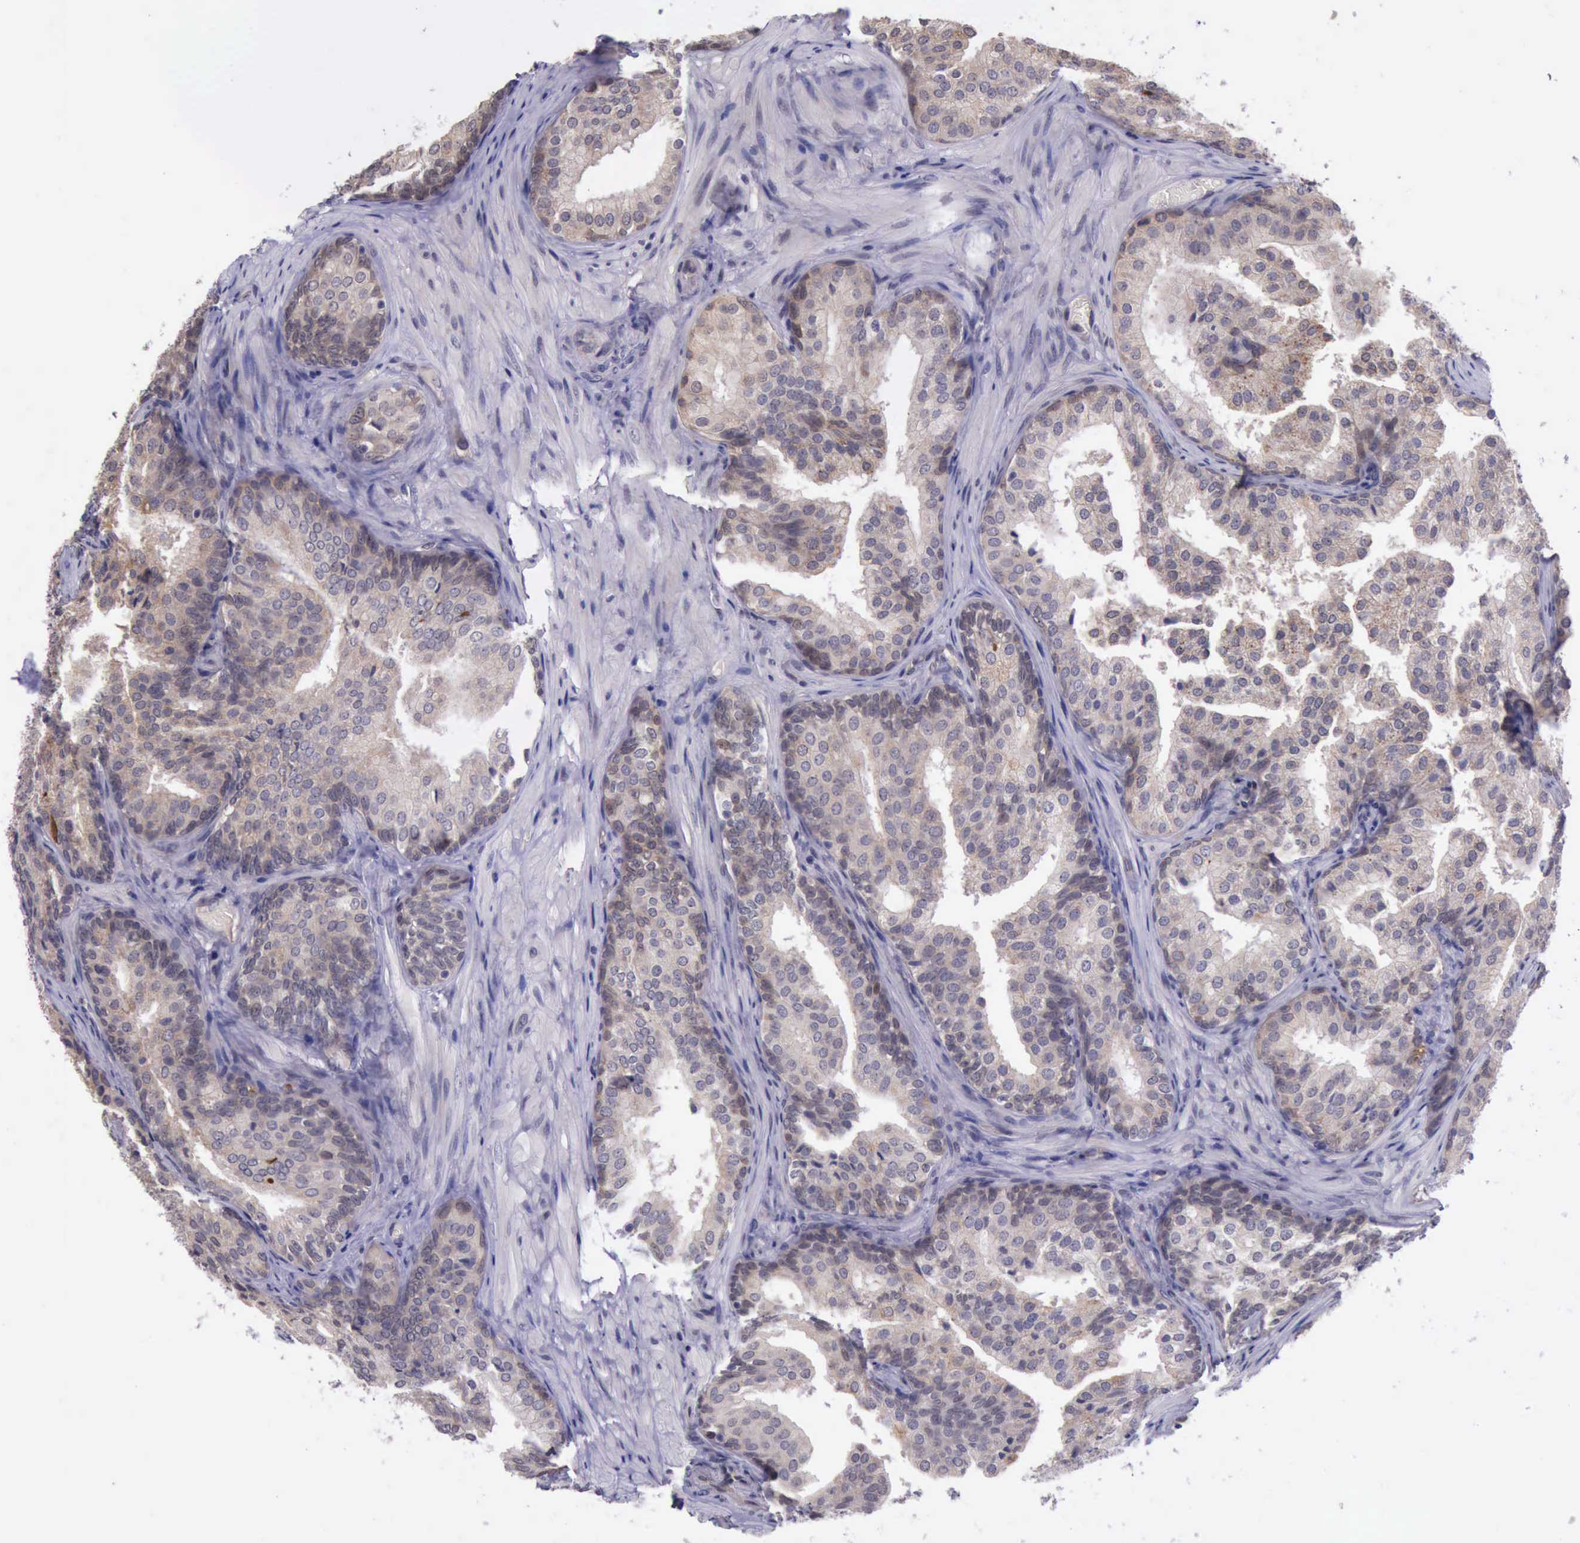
{"staining": {"intensity": "weak", "quantity": ">75%", "location": "cytoplasmic/membranous"}, "tissue": "prostate cancer", "cell_type": "Tumor cells", "image_type": "cancer", "snomed": [{"axis": "morphology", "description": "Adenocarcinoma, Low grade"}, {"axis": "topography", "description": "Prostate"}], "caption": "Immunohistochemistry (IHC) staining of prostate cancer (low-grade adenocarcinoma), which demonstrates low levels of weak cytoplasmic/membranous expression in about >75% of tumor cells indicating weak cytoplasmic/membranous protein positivity. The staining was performed using DAB (3,3'-diaminobenzidine) (brown) for protein detection and nuclei were counterstained in hematoxylin (blue).", "gene": "PLEK2", "patient": {"sex": "male", "age": 69}}